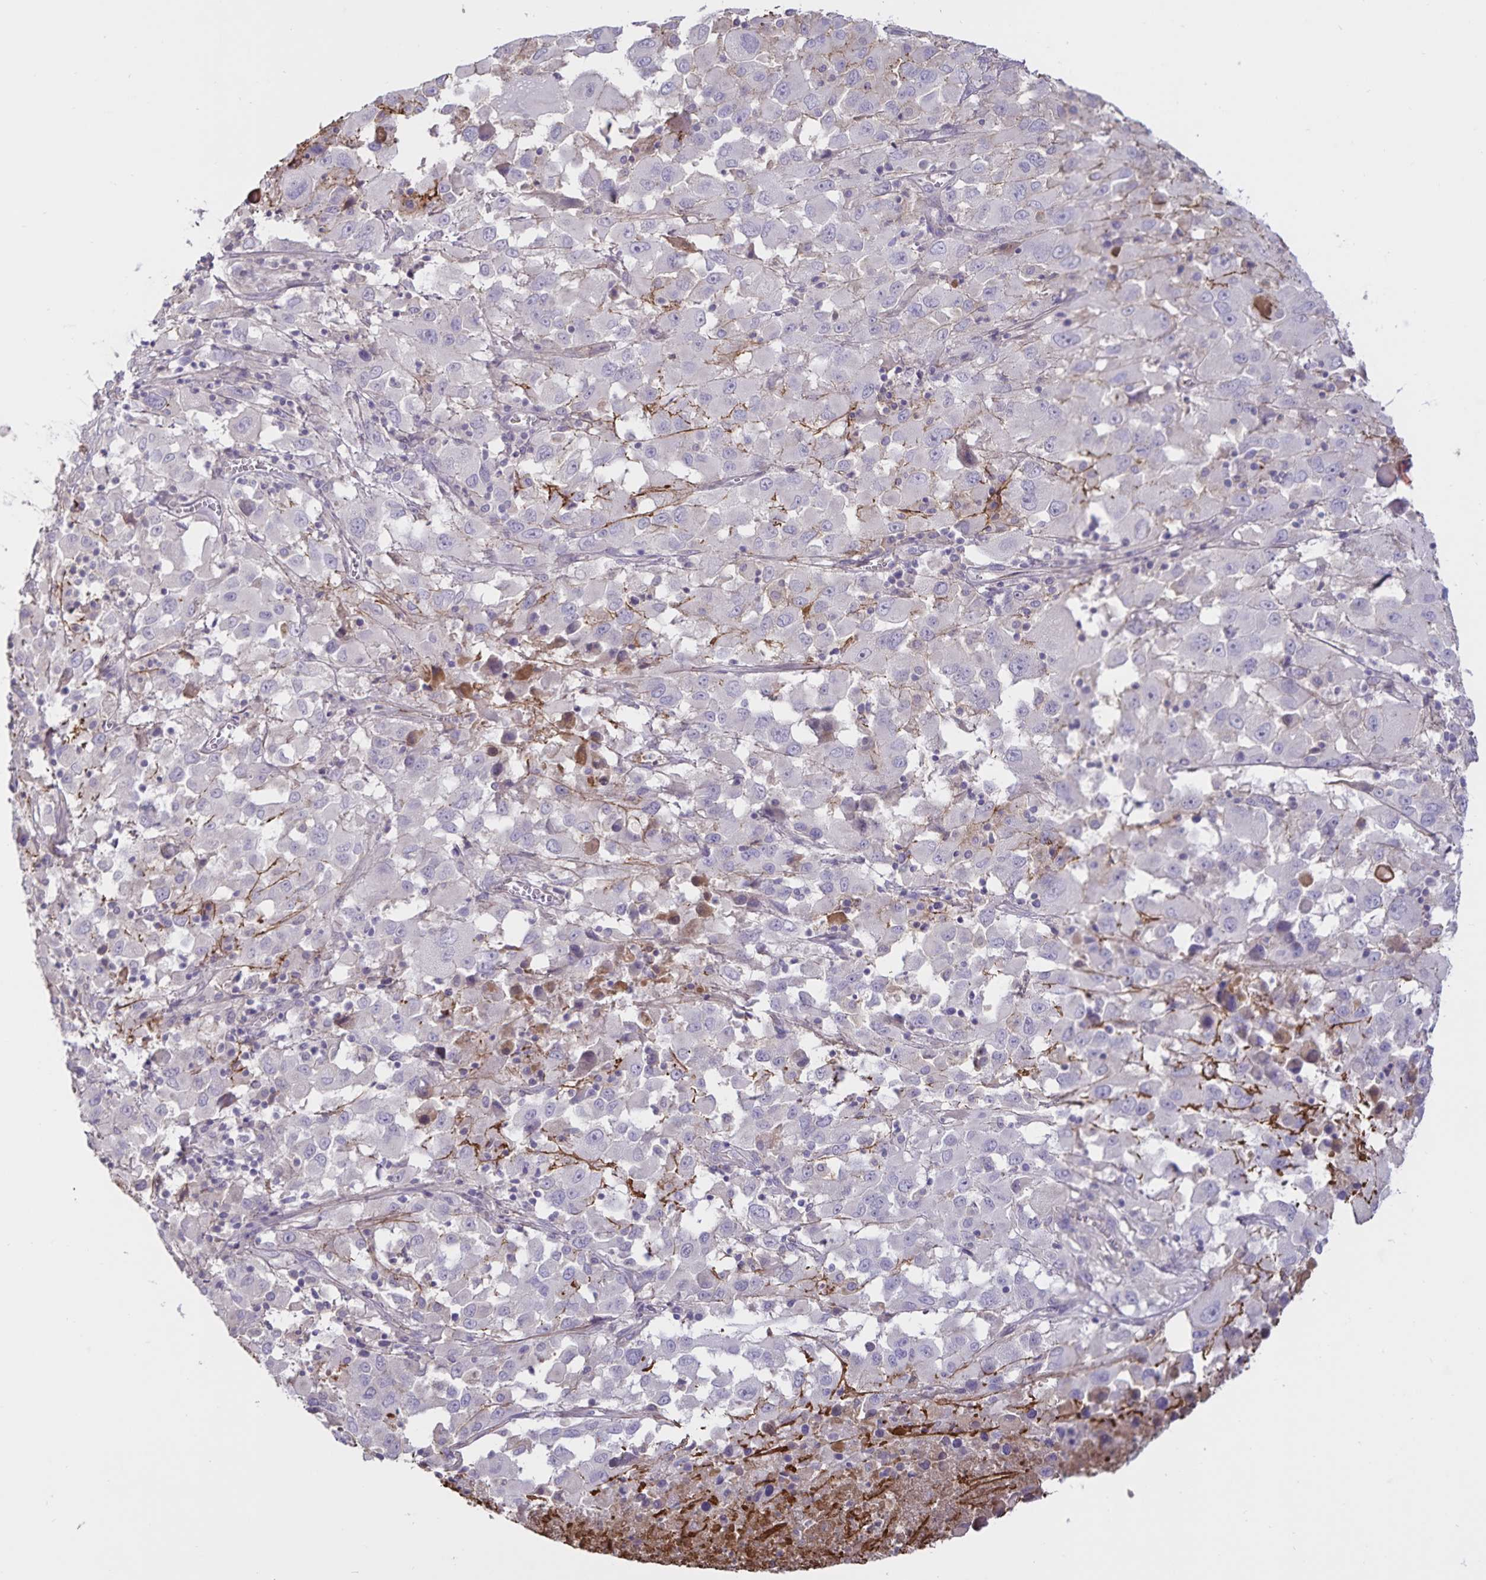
{"staining": {"intensity": "negative", "quantity": "none", "location": "none"}, "tissue": "melanoma", "cell_type": "Tumor cells", "image_type": "cancer", "snomed": [{"axis": "morphology", "description": "Malignant melanoma, Metastatic site"}, {"axis": "topography", "description": "Soft tissue"}], "caption": "An image of human melanoma is negative for staining in tumor cells.", "gene": "FGG", "patient": {"sex": "male", "age": 50}}